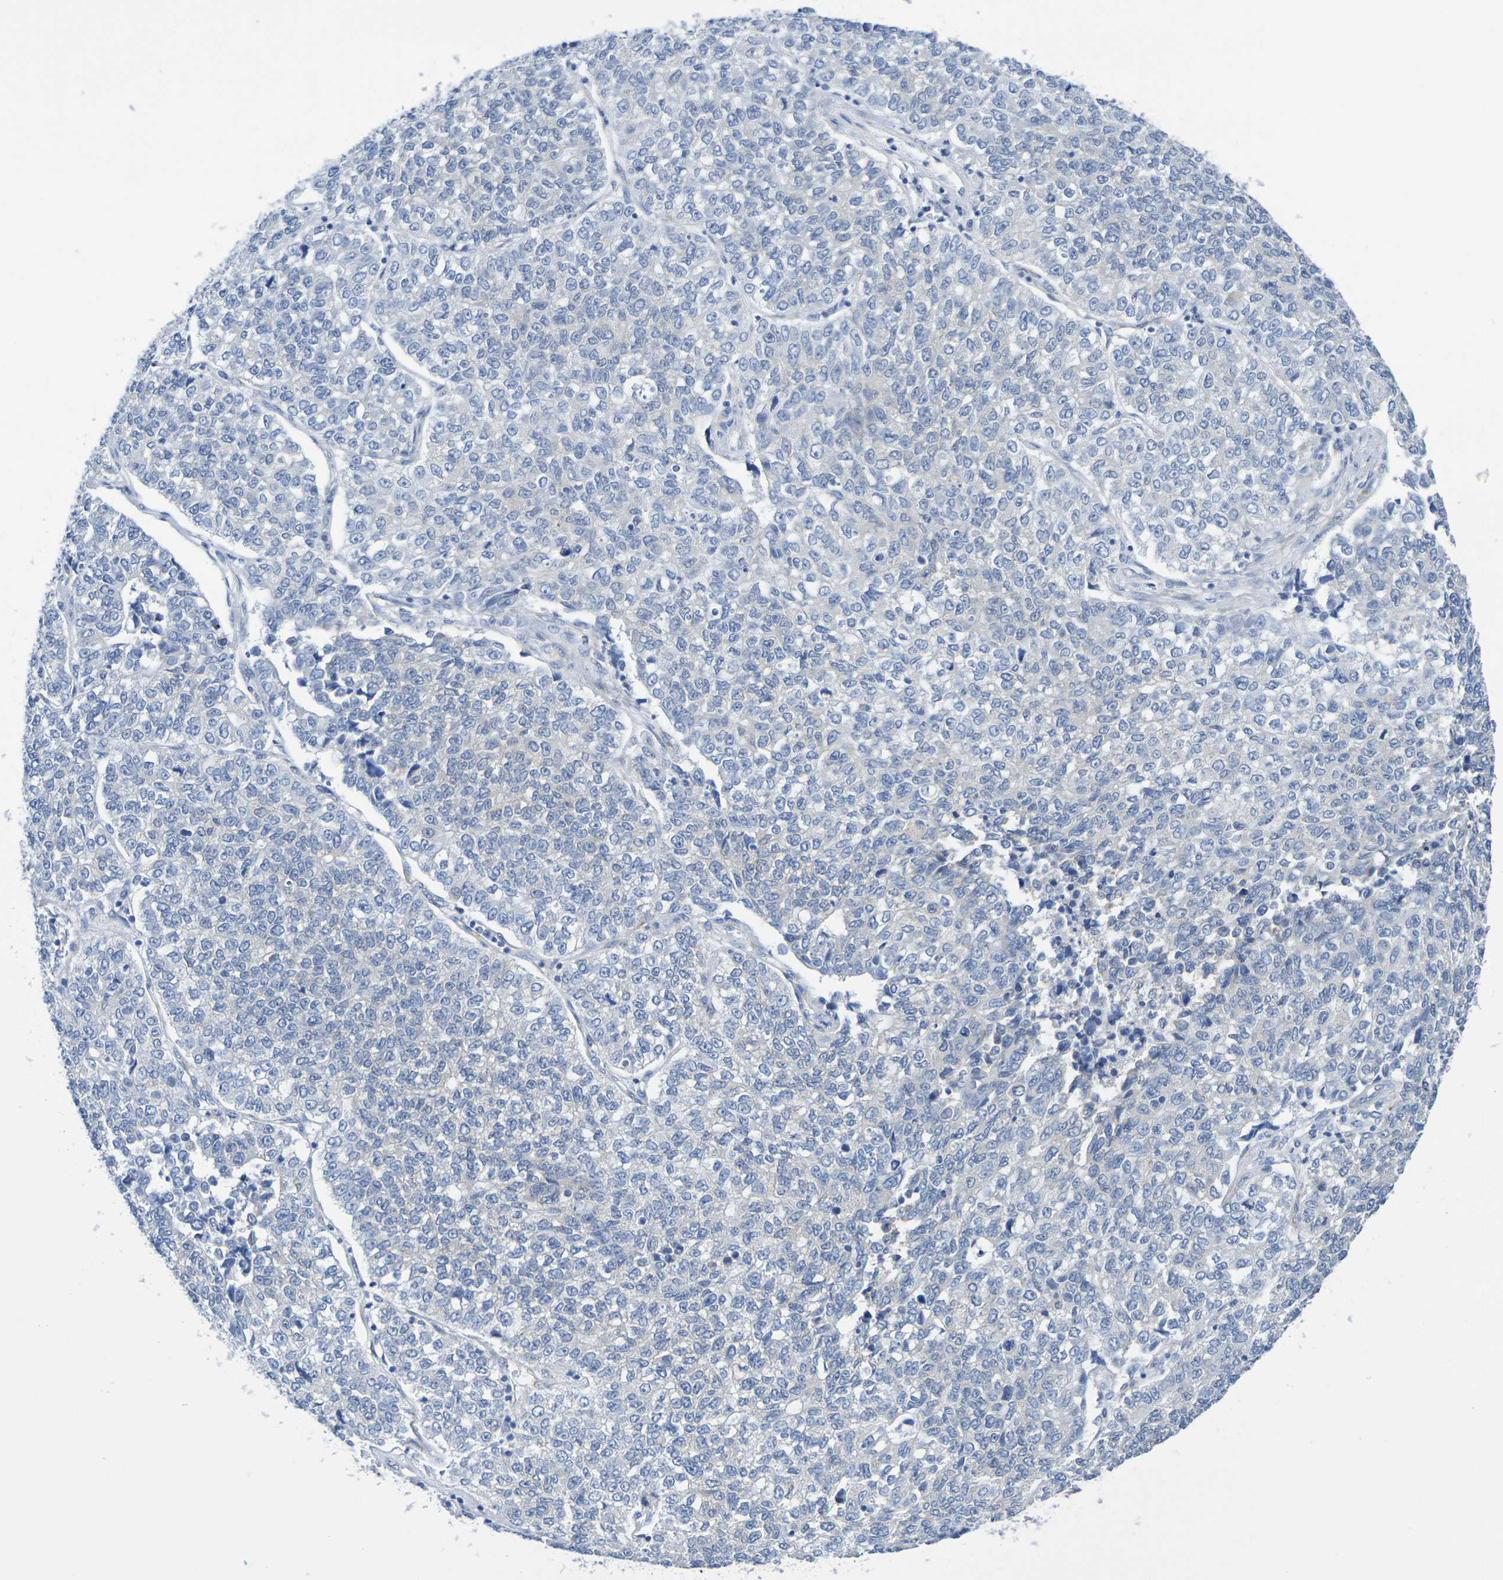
{"staining": {"intensity": "negative", "quantity": "none", "location": "none"}, "tissue": "lung cancer", "cell_type": "Tumor cells", "image_type": "cancer", "snomed": [{"axis": "morphology", "description": "Adenocarcinoma, NOS"}, {"axis": "topography", "description": "Lung"}], "caption": "A high-resolution photomicrograph shows IHC staining of adenocarcinoma (lung), which exhibits no significant expression in tumor cells. The staining was performed using DAB to visualize the protein expression in brown, while the nuclei were stained in blue with hematoxylin (Magnification: 20x).", "gene": "TMCC3", "patient": {"sex": "male", "age": 49}}